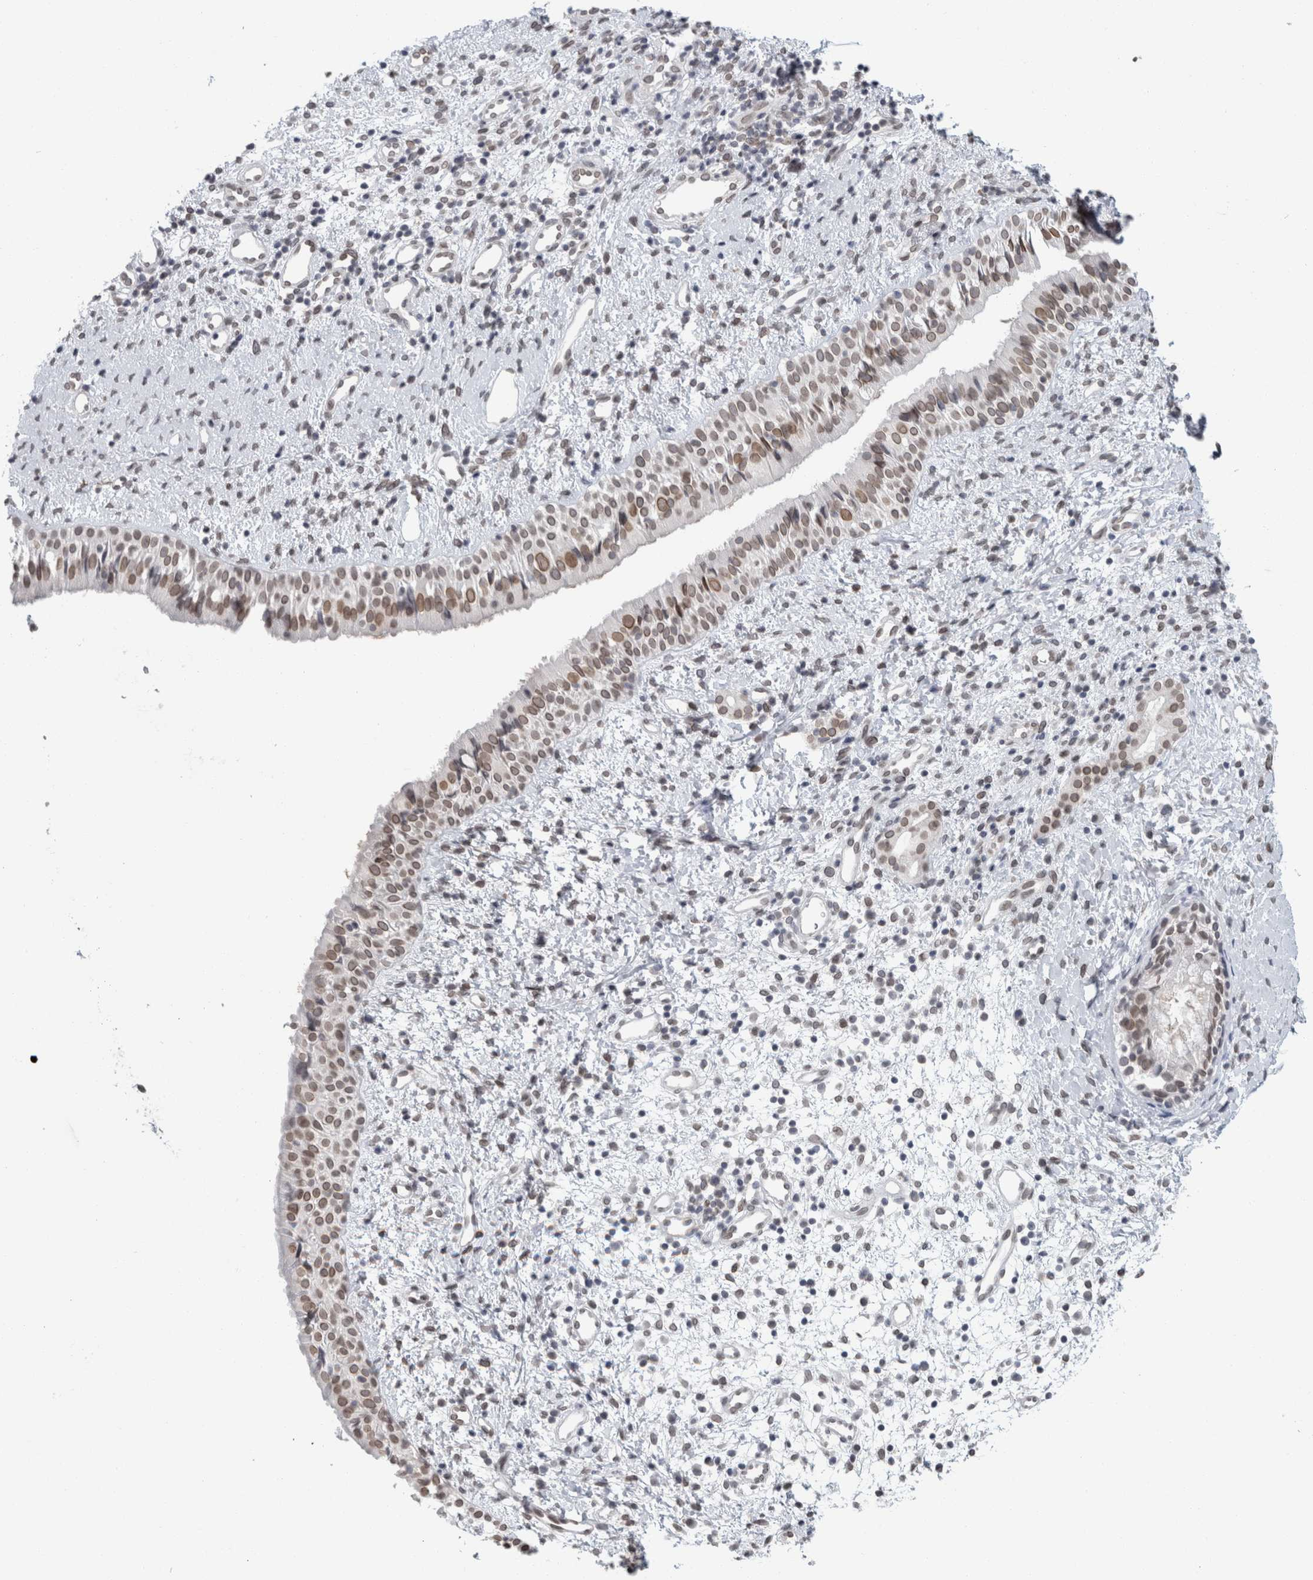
{"staining": {"intensity": "weak", "quantity": ">75%", "location": "cytoplasmic/membranous,nuclear"}, "tissue": "nasopharynx", "cell_type": "Respiratory epithelial cells", "image_type": "normal", "snomed": [{"axis": "morphology", "description": "Normal tissue, NOS"}, {"axis": "topography", "description": "Nasopharynx"}], "caption": "IHC photomicrograph of normal nasopharynx: human nasopharynx stained using immunohistochemistry (IHC) exhibits low levels of weak protein expression localized specifically in the cytoplasmic/membranous,nuclear of respiratory epithelial cells, appearing as a cytoplasmic/membranous,nuclear brown color.", "gene": "ZNF770", "patient": {"sex": "male", "age": 22}}